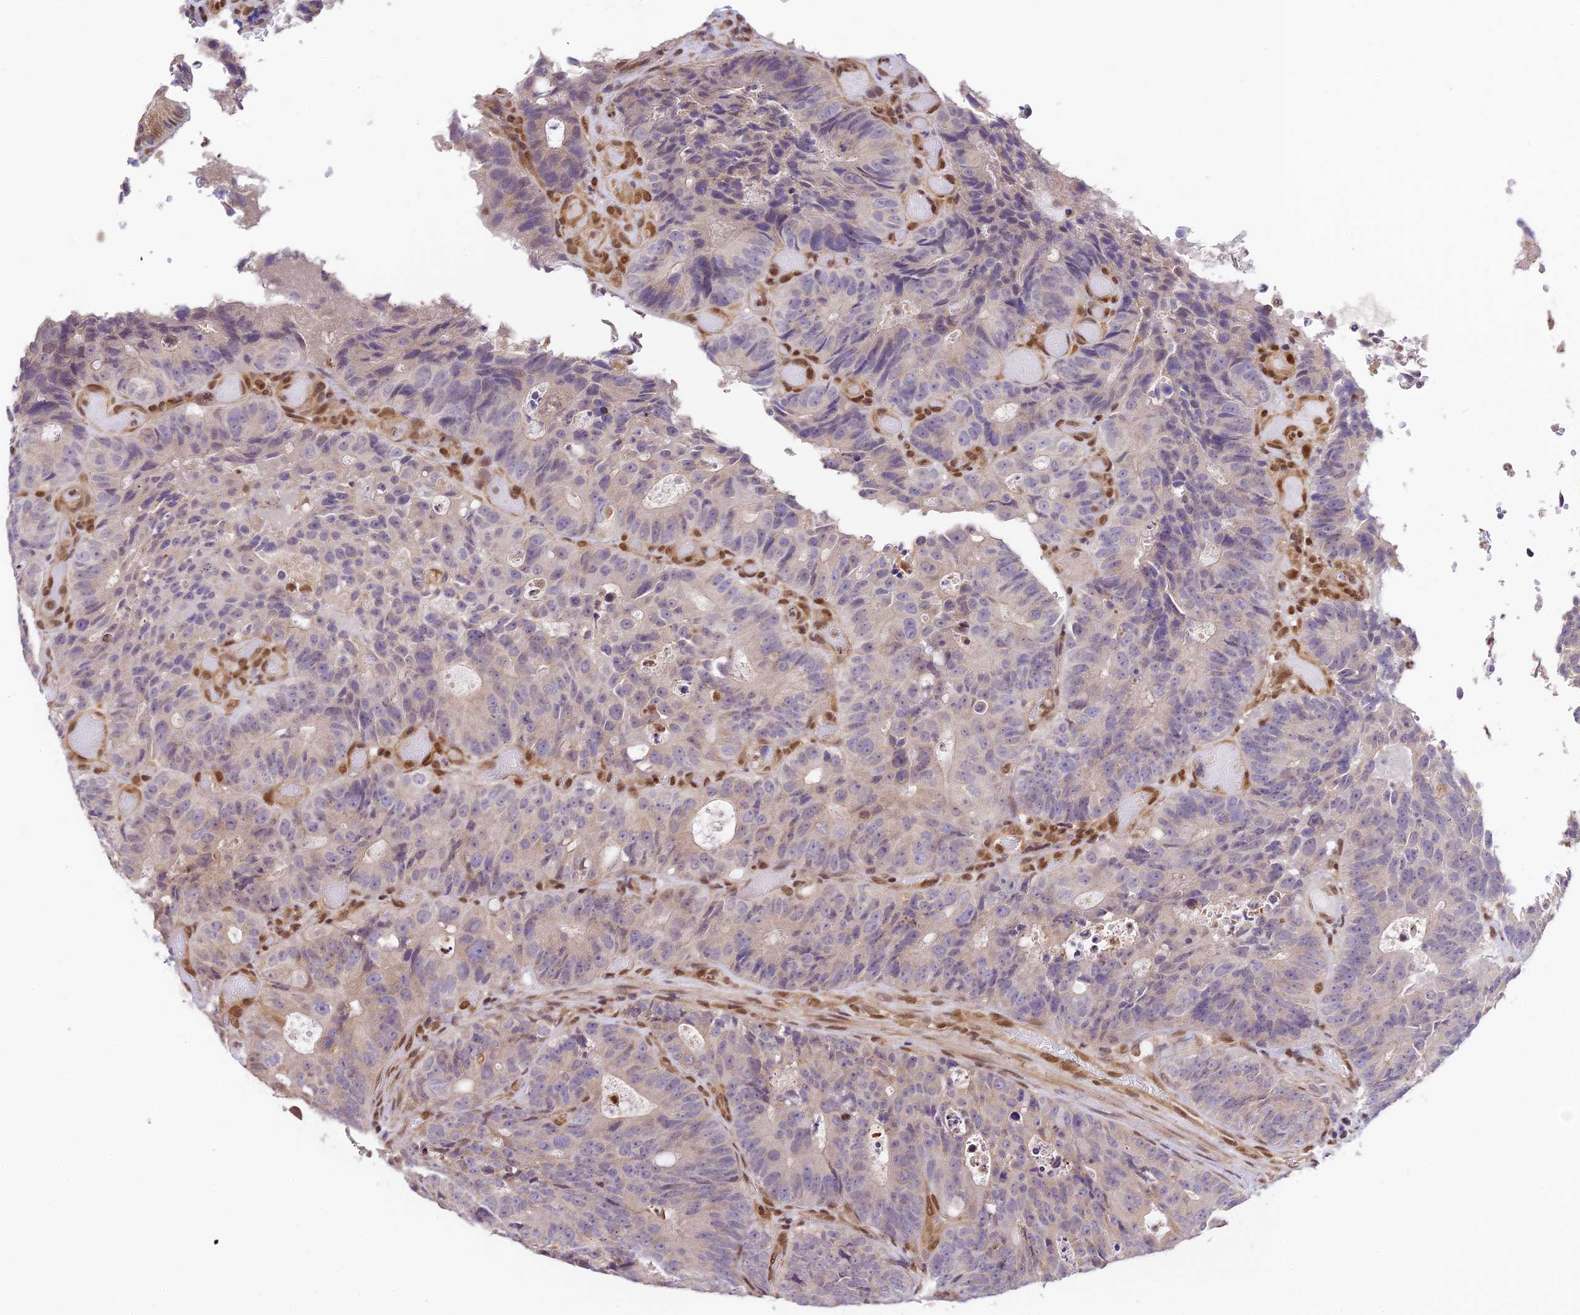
{"staining": {"intensity": "weak", "quantity": "<25%", "location": "cytoplasmic/membranous"}, "tissue": "colorectal cancer", "cell_type": "Tumor cells", "image_type": "cancer", "snomed": [{"axis": "morphology", "description": "Adenocarcinoma, NOS"}, {"axis": "topography", "description": "Colon"}], "caption": "Tumor cells show no significant protein staining in colorectal adenocarcinoma.", "gene": "TRIM22", "patient": {"sex": "male", "age": 87}}